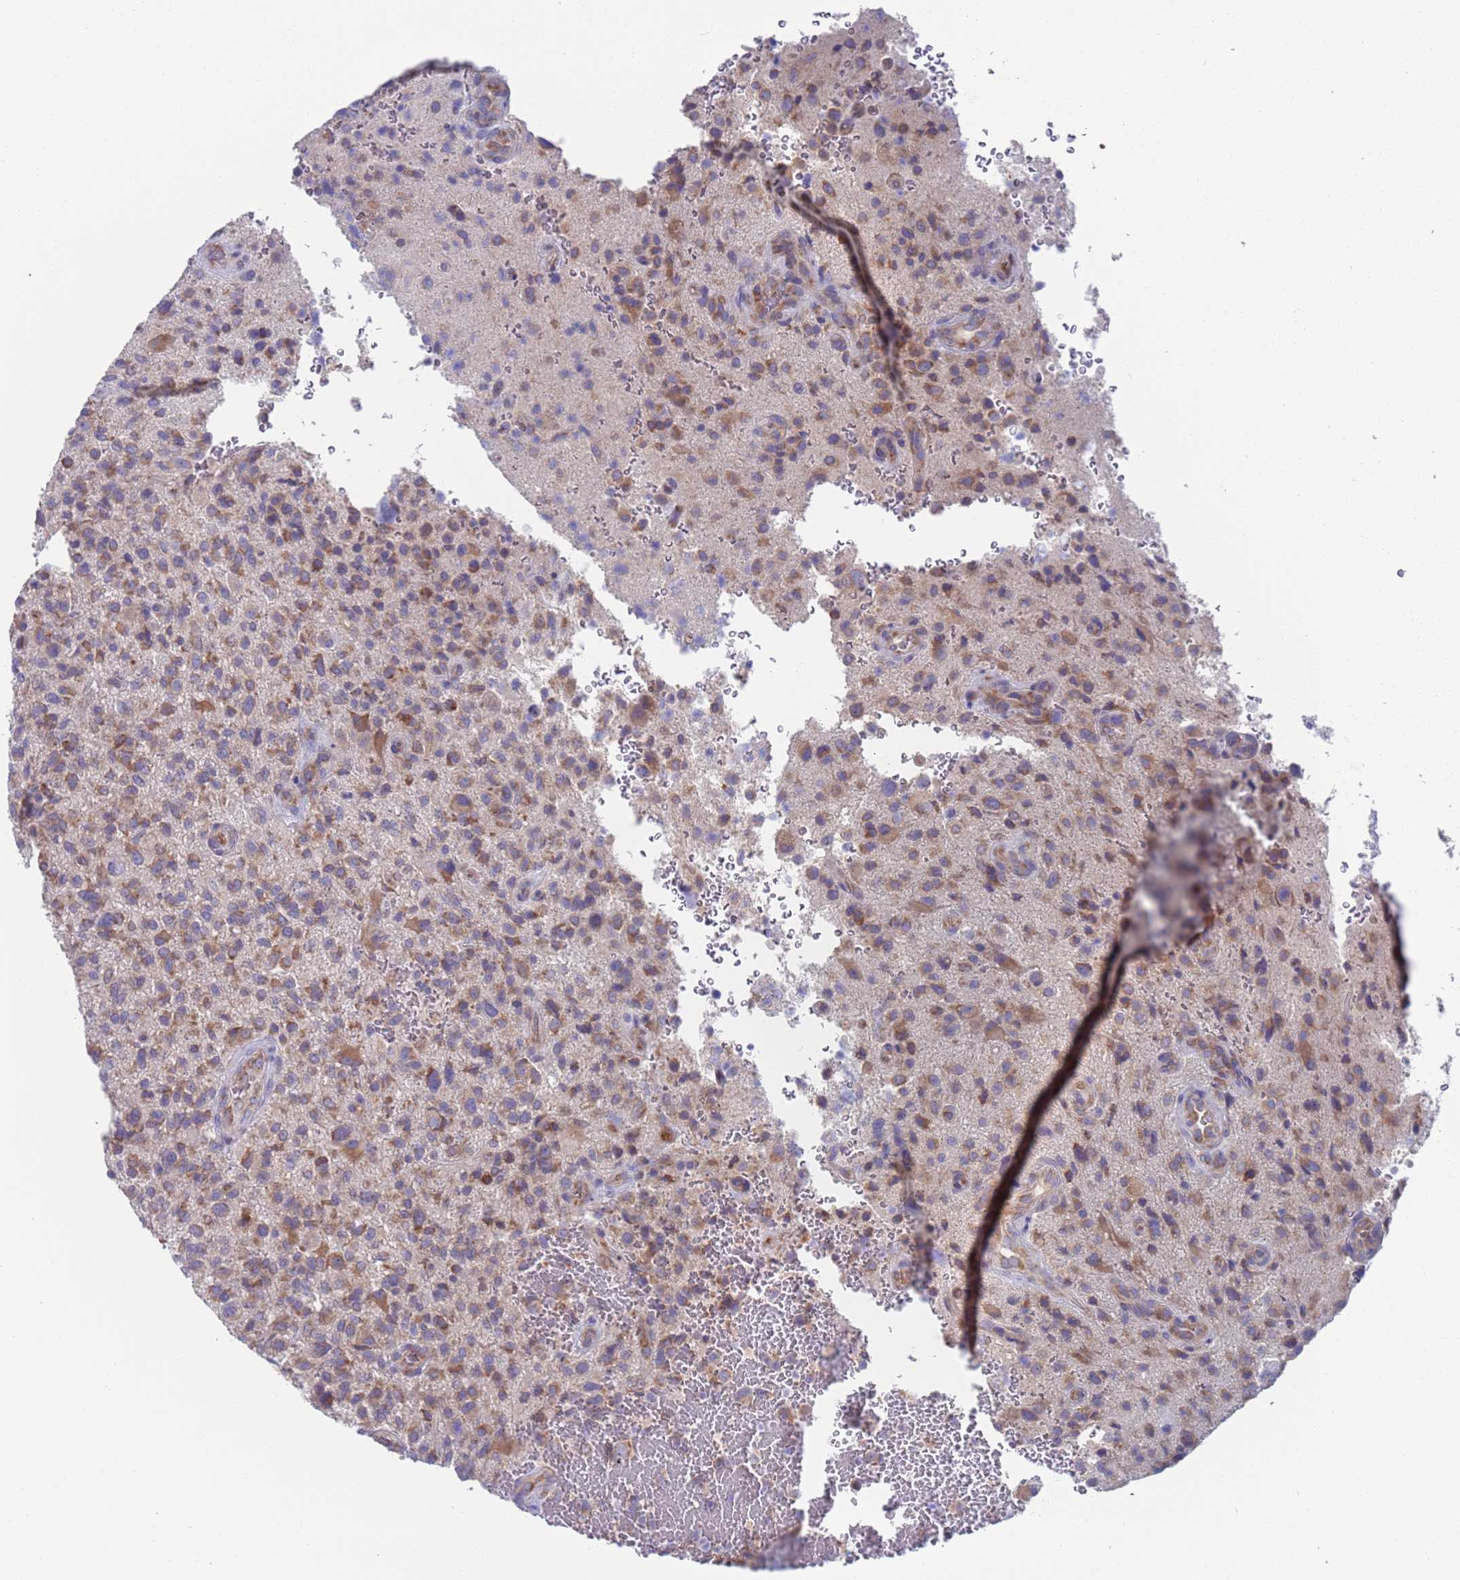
{"staining": {"intensity": "moderate", "quantity": ">75%", "location": "cytoplasmic/membranous"}, "tissue": "glioma", "cell_type": "Tumor cells", "image_type": "cancer", "snomed": [{"axis": "morphology", "description": "Glioma, malignant, High grade"}, {"axis": "topography", "description": "Brain"}], "caption": "Immunohistochemical staining of human malignant glioma (high-grade) reveals moderate cytoplasmic/membranous protein positivity in about >75% of tumor cells.", "gene": "PET117", "patient": {"sex": "male", "age": 47}}